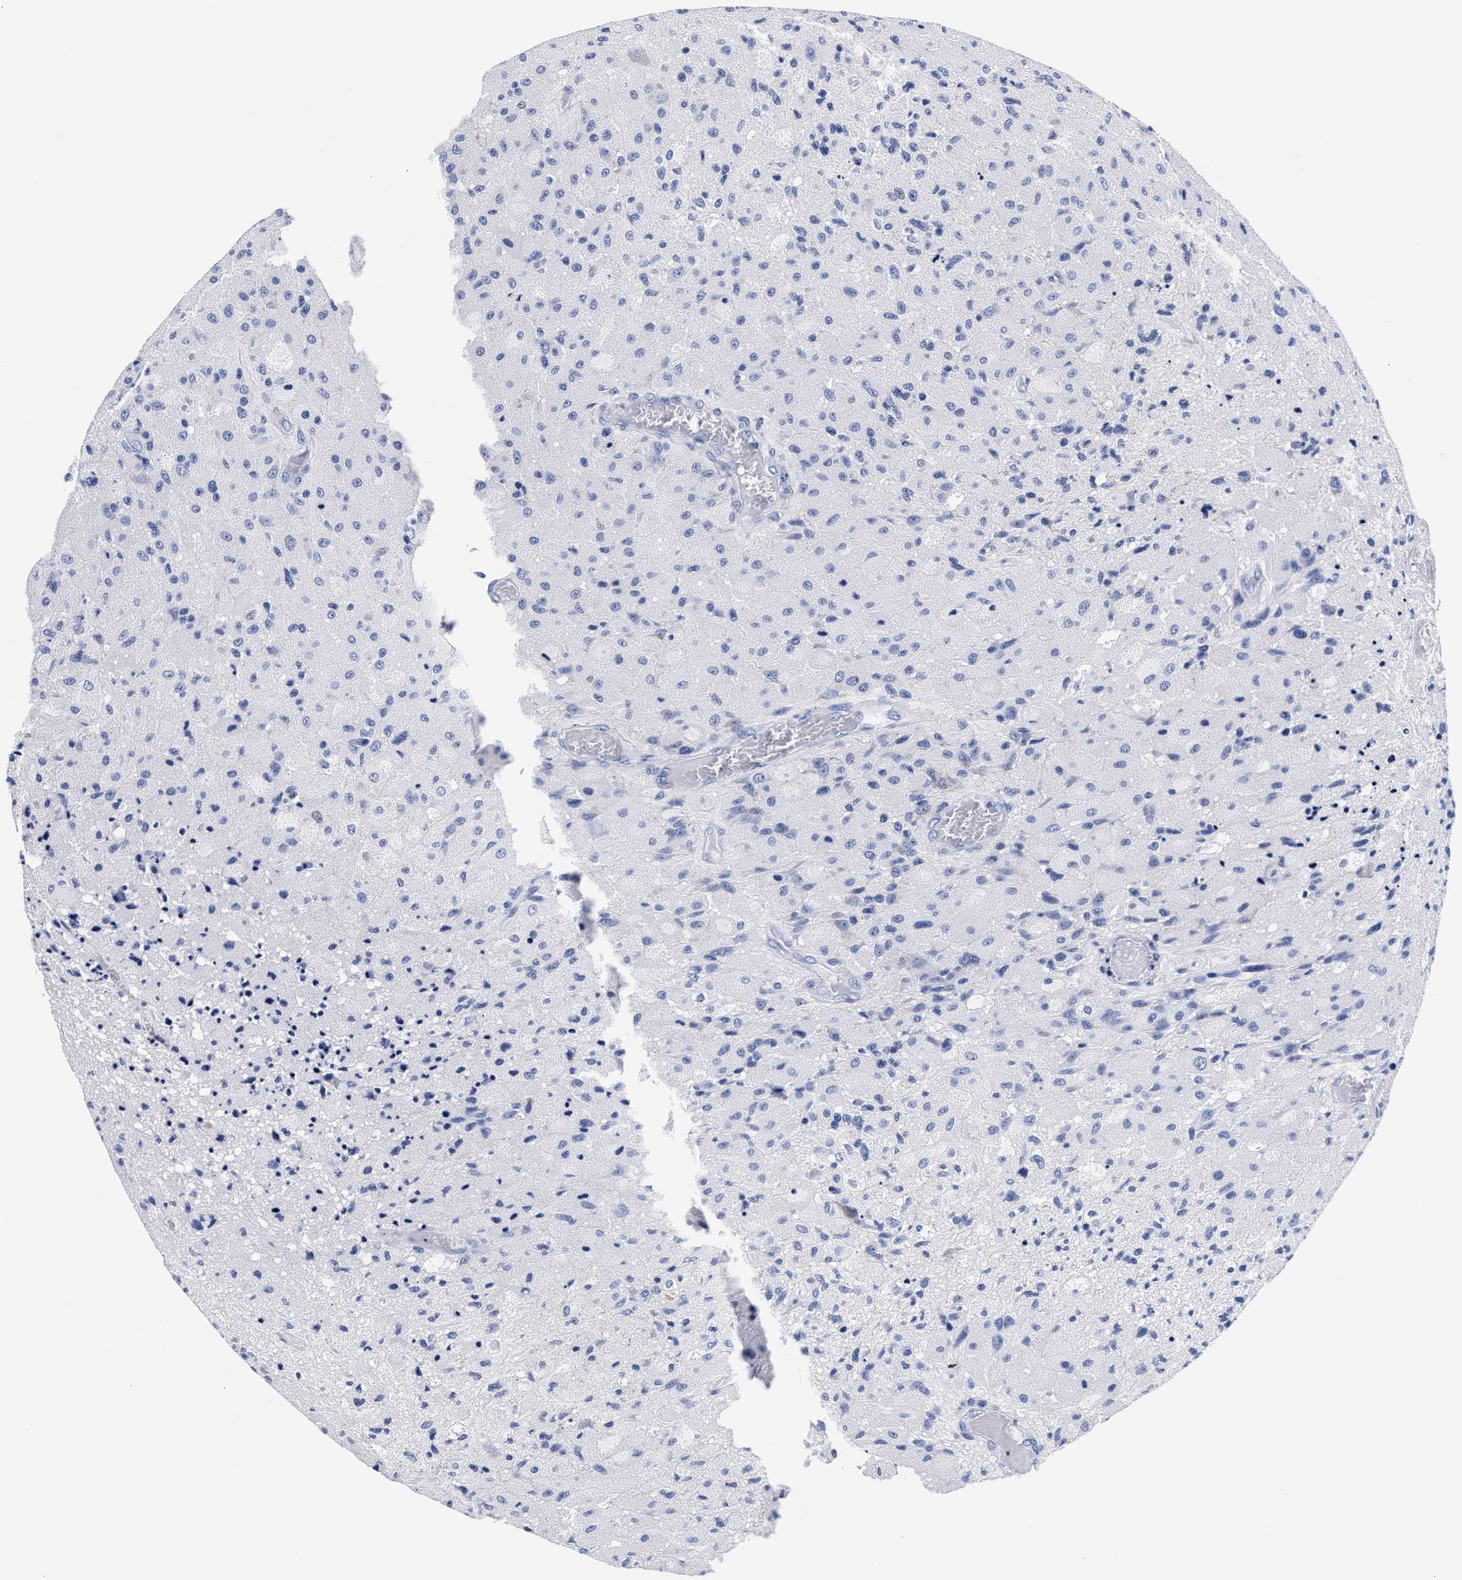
{"staining": {"intensity": "negative", "quantity": "none", "location": "none"}, "tissue": "glioma", "cell_type": "Tumor cells", "image_type": "cancer", "snomed": [{"axis": "morphology", "description": "Normal tissue, NOS"}, {"axis": "morphology", "description": "Glioma, malignant, High grade"}, {"axis": "topography", "description": "Cerebral cortex"}], "caption": "An IHC micrograph of malignant high-grade glioma is shown. There is no staining in tumor cells of malignant high-grade glioma.", "gene": "RAB3B", "patient": {"sex": "male", "age": 77}}